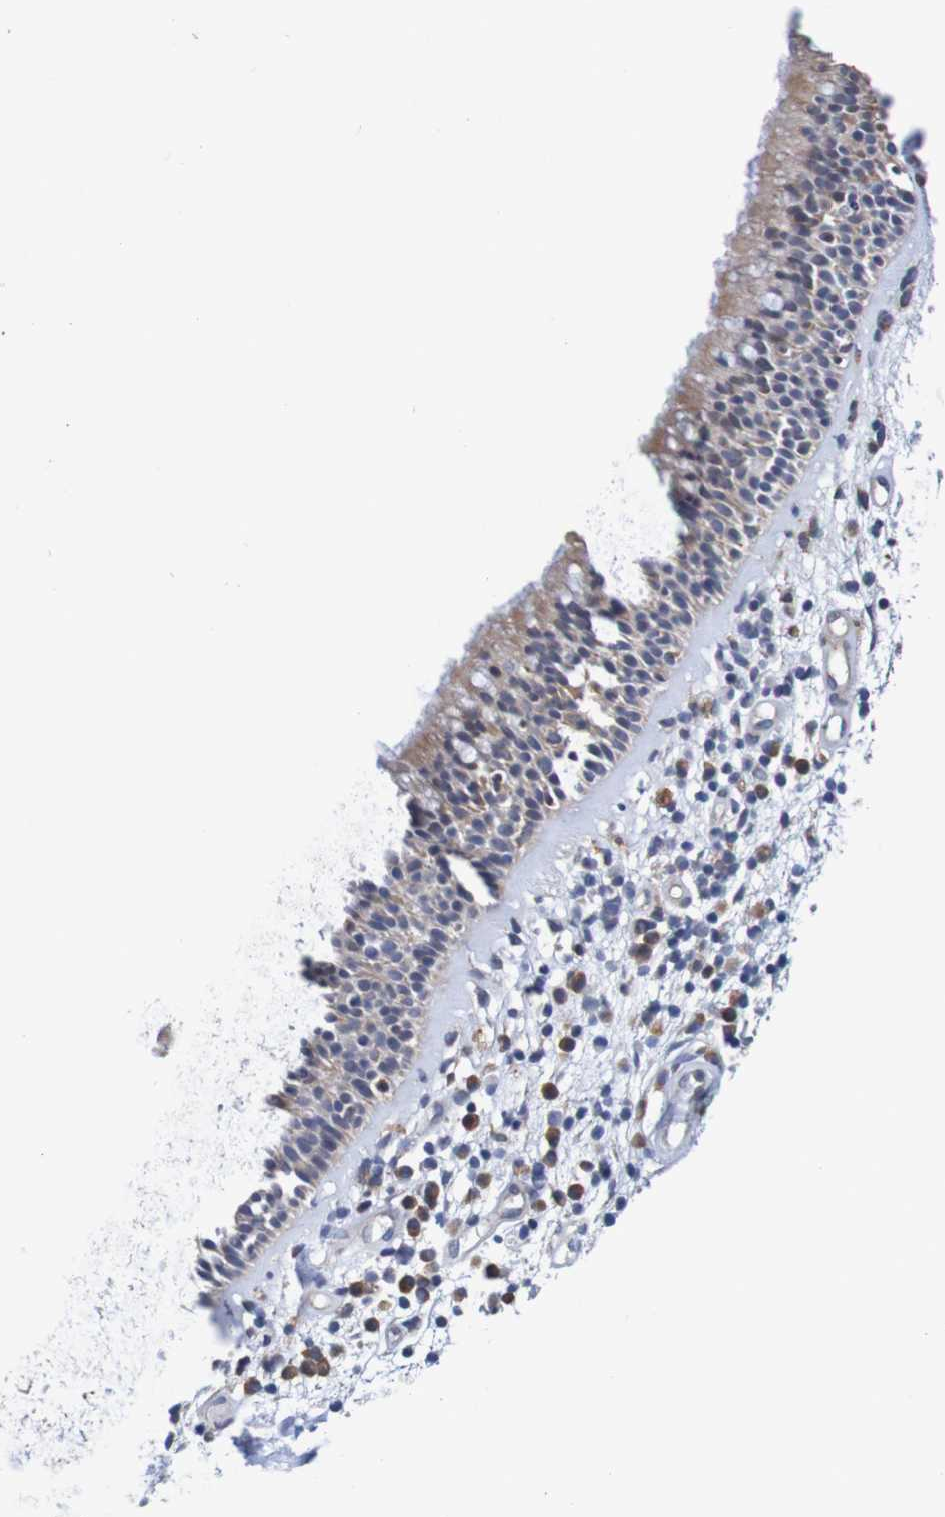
{"staining": {"intensity": "weak", "quantity": ">75%", "location": "cytoplasmic/membranous"}, "tissue": "nasopharynx", "cell_type": "Respiratory epithelial cells", "image_type": "normal", "snomed": [{"axis": "morphology", "description": "Normal tissue, NOS"}, {"axis": "morphology", "description": "Inflammation, NOS"}, {"axis": "topography", "description": "Nasopharynx"}], "caption": "A histopathology image showing weak cytoplasmic/membranous positivity in approximately >75% of respiratory epithelial cells in benign nasopharynx, as visualized by brown immunohistochemical staining.", "gene": "FIBP", "patient": {"sex": "male", "age": 48}}